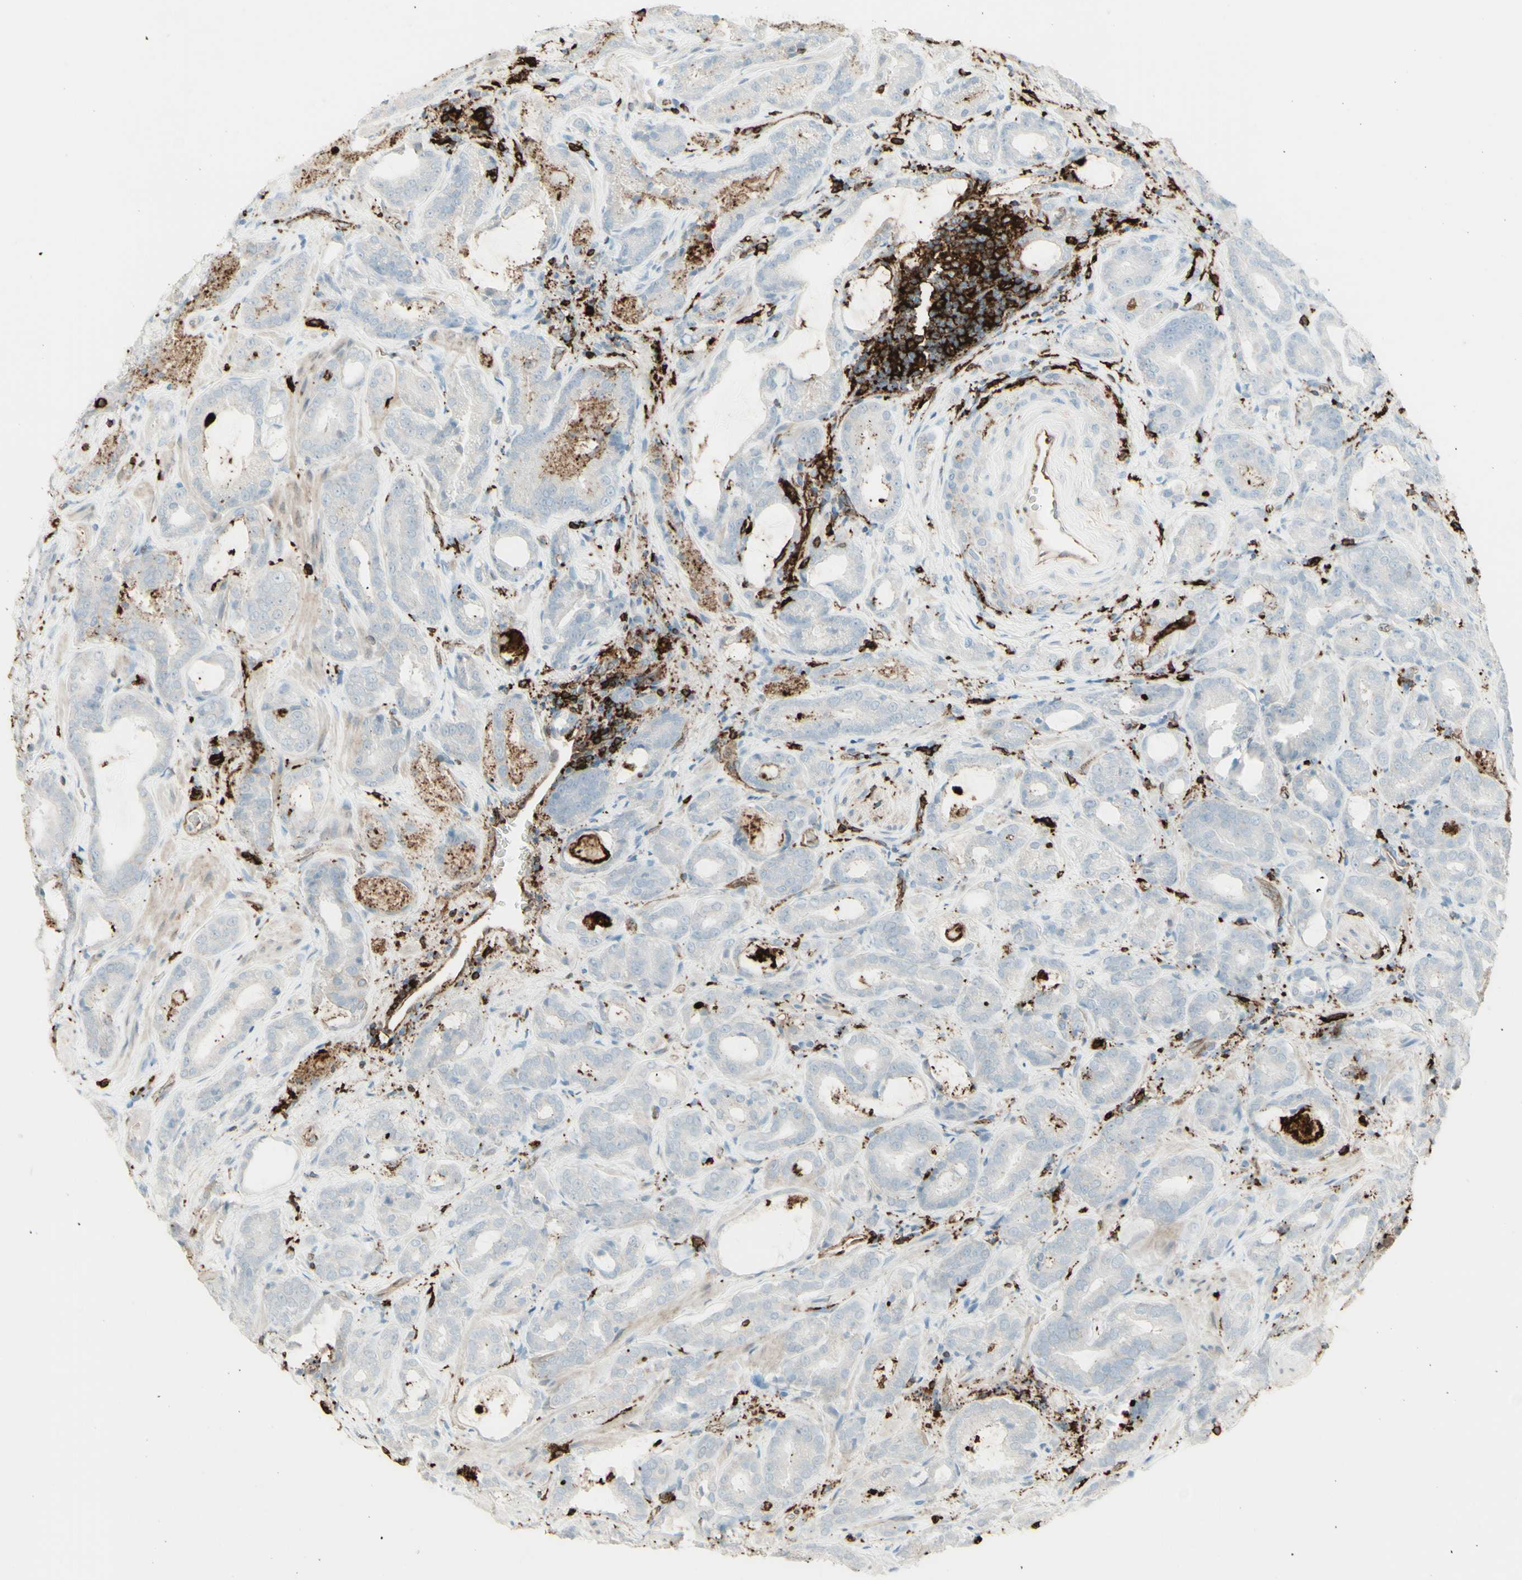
{"staining": {"intensity": "negative", "quantity": "none", "location": "none"}, "tissue": "prostate cancer", "cell_type": "Tumor cells", "image_type": "cancer", "snomed": [{"axis": "morphology", "description": "Adenocarcinoma, Low grade"}, {"axis": "topography", "description": "Prostate"}], "caption": "This is an immunohistochemistry (IHC) histopathology image of adenocarcinoma (low-grade) (prostate). There is no staining in tumor cells.", "gene": "HLA-DPB1", "patient": {"sex": "male", "age": 60}}